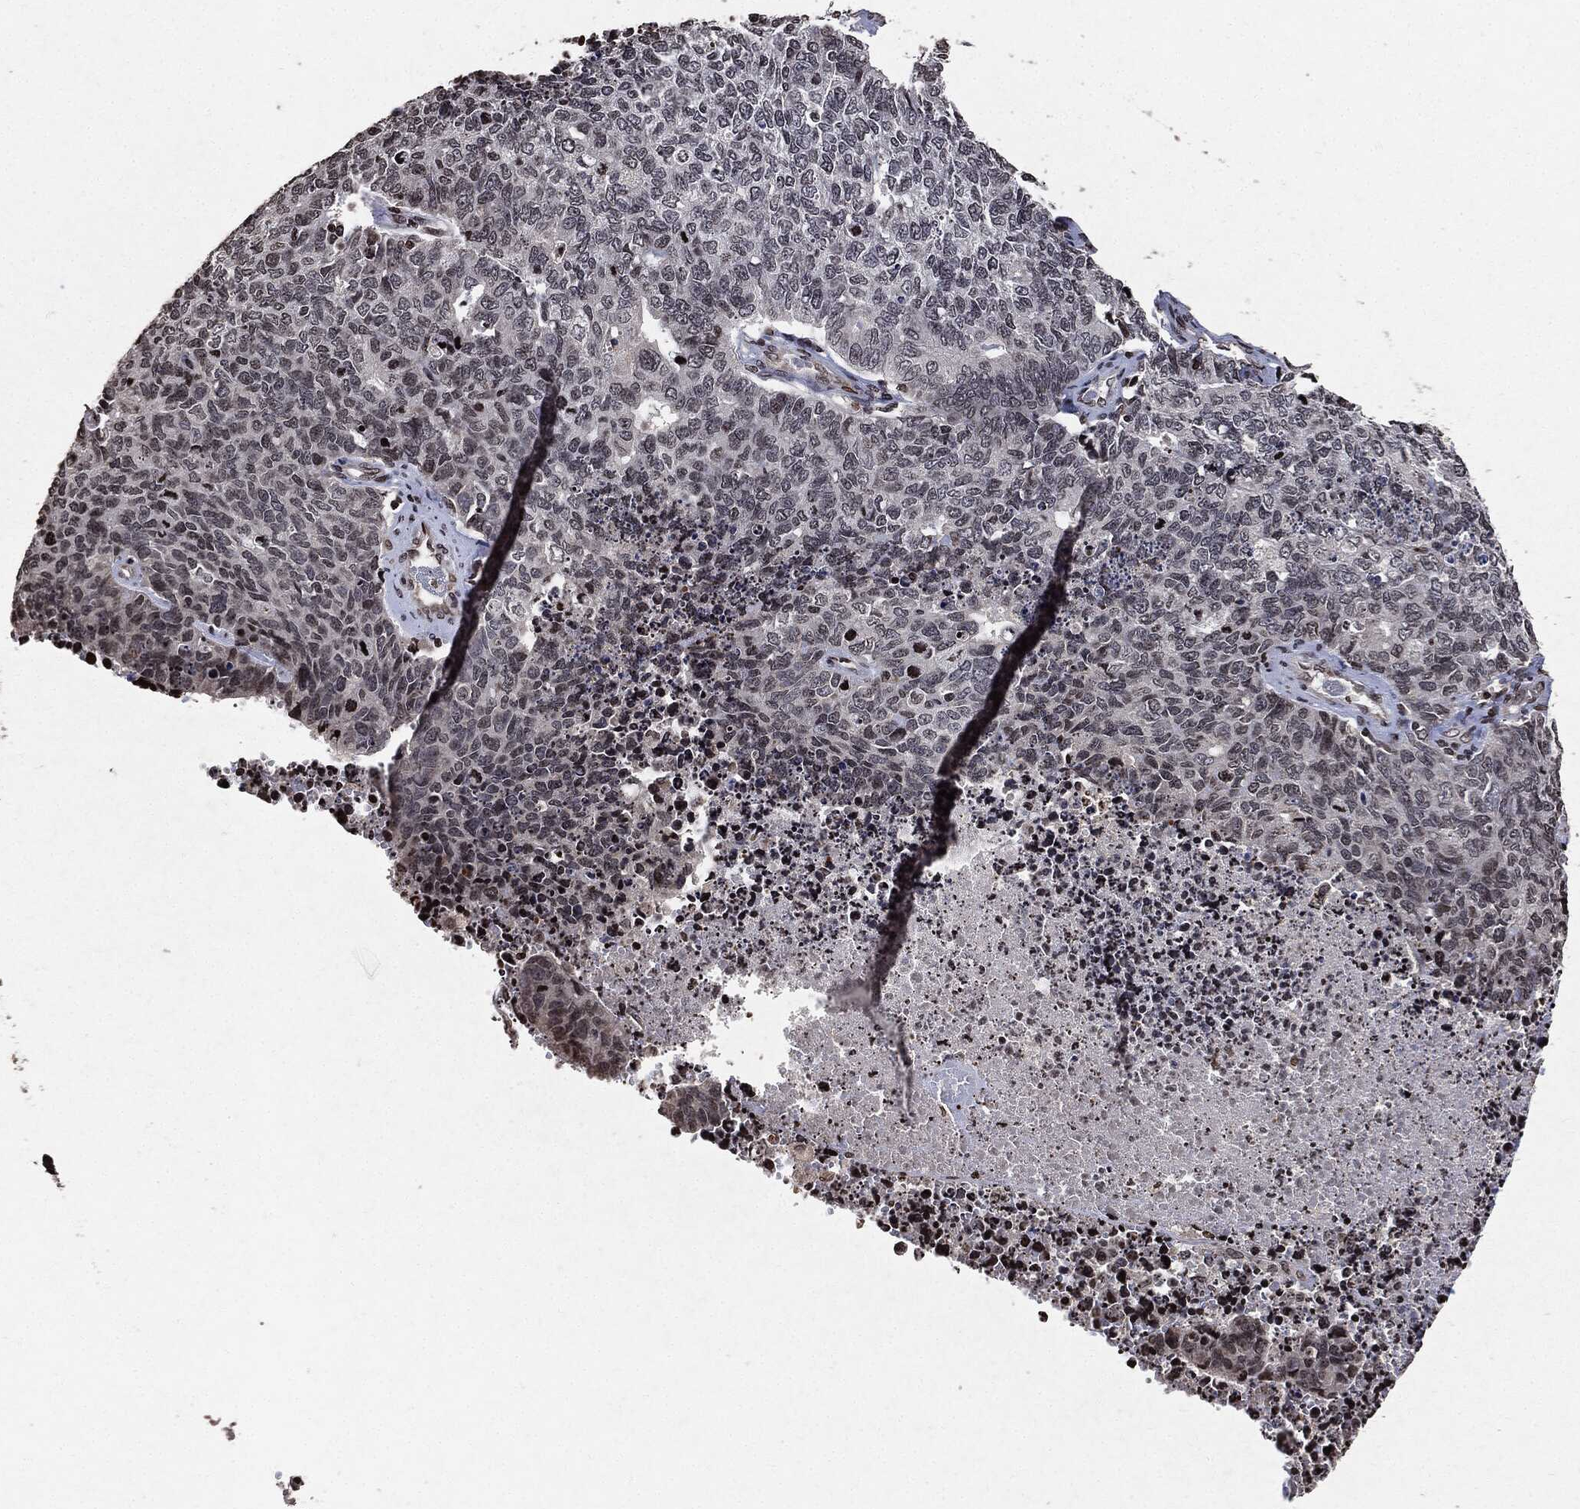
{"staining": {"intensity": "negative", "quantity": "none", "location": "none"}, "tissue": "cervical cancer", "cell_type": "Tumor cells", "image_type": "cancer", "snomed": [{"axis": "morphology", "description": "Squamous cell carcinoma, NOS"}, {"axis": "topography", "description": "Cervix"}], "caption": "Tumor cells are negative for brown protein staining in cervical cancer.", "gene": "JUN", "patient": {"sex": "female", "age": 63}}